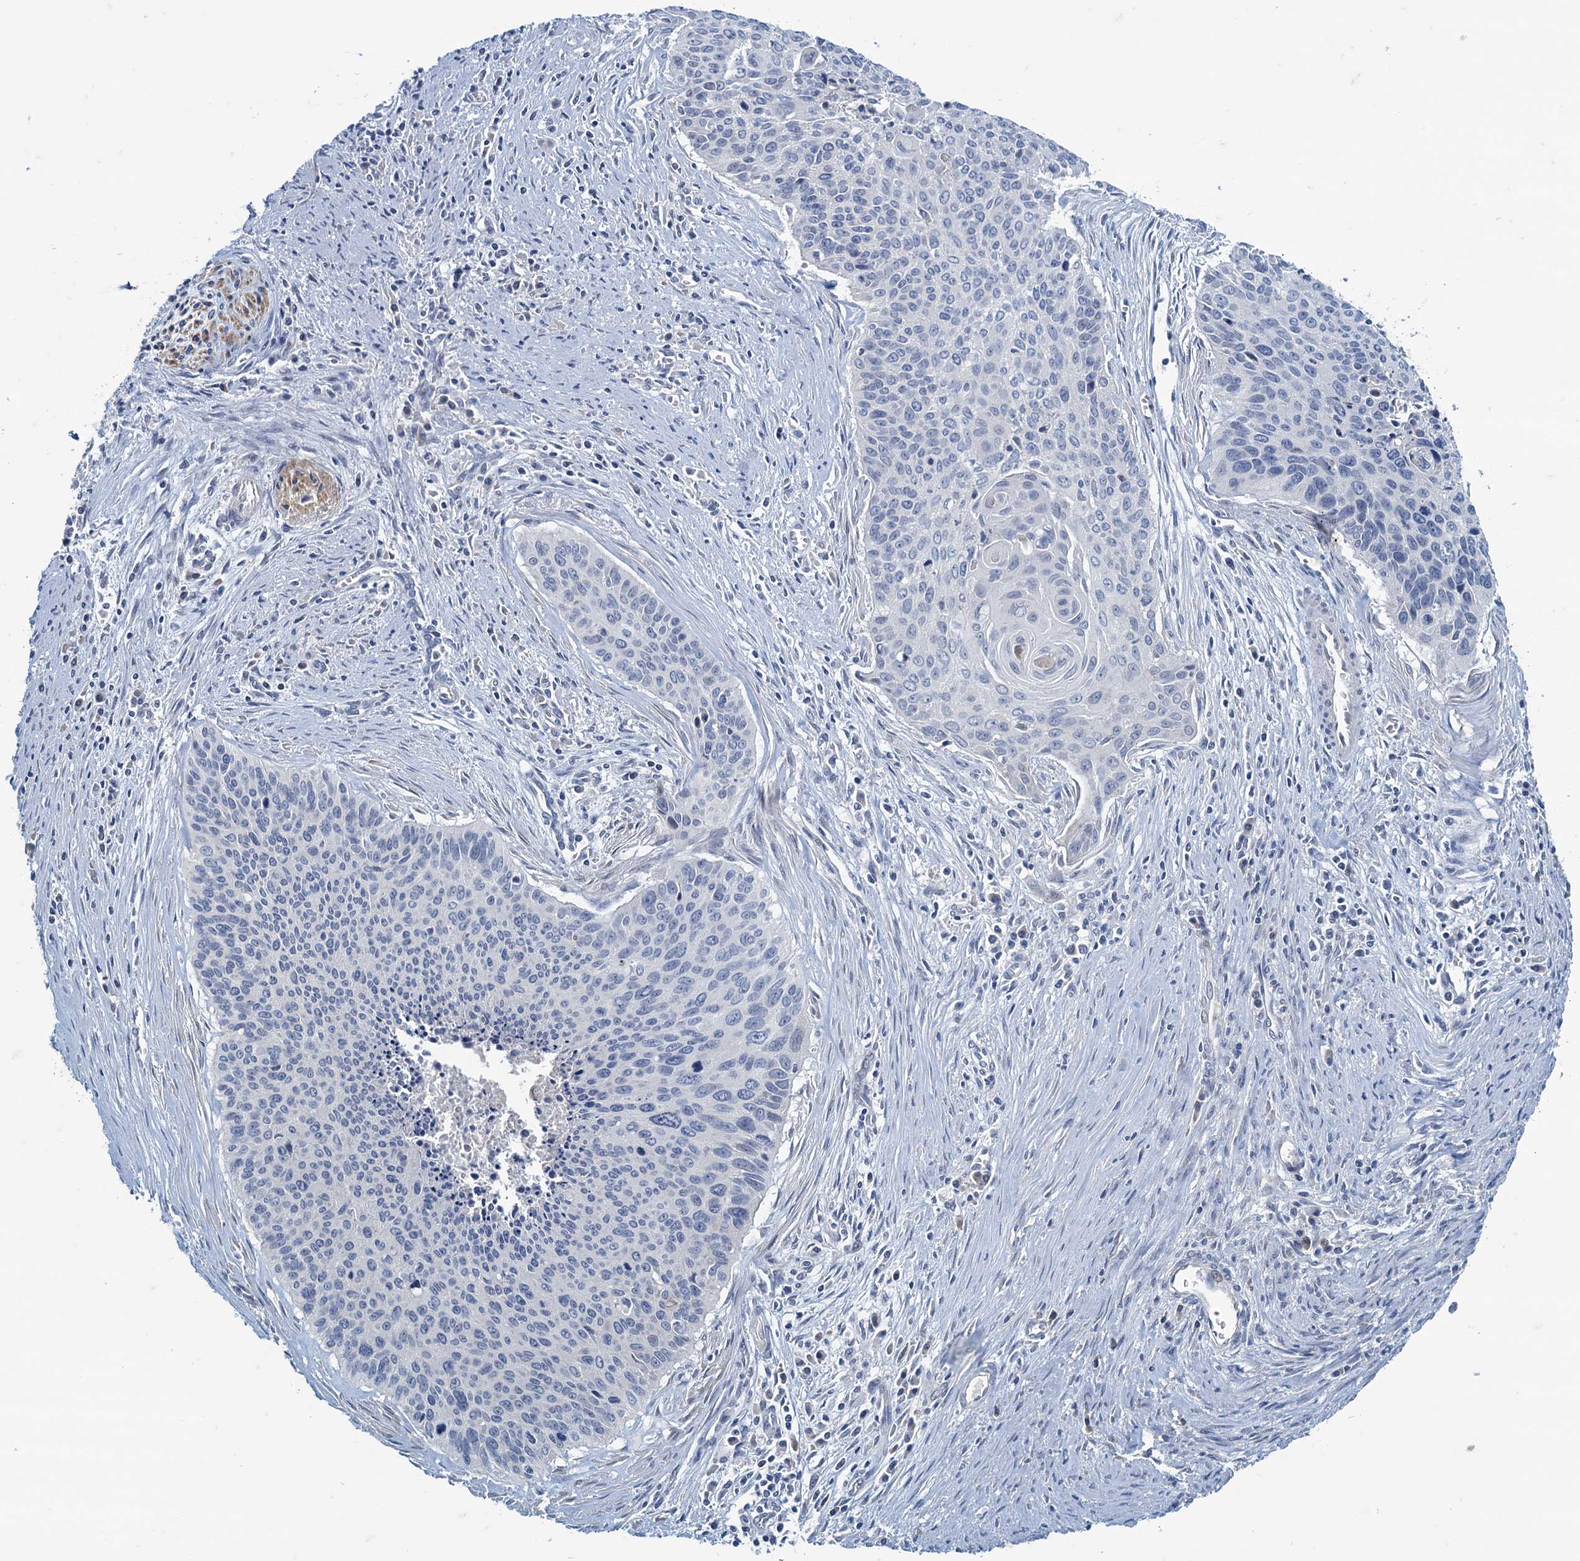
{"staining": {"intensity": "negative", "quantity": "none", "location": "none"}, "tissue": "cervical cancer", "cell_type": "Tumor cells", "image_type": "cancer", "snomed": [{"axis": "morphology", "description": "Squamous cell carcinoma, NOS"}, {"axis": "topography", "description": "Cervix"}], "caption": "Tumor cells are negative for brown protein staining in cervical cancer.", "gene": "MAP1LC3A", "patient": {"sex": "female", "age": 55}}